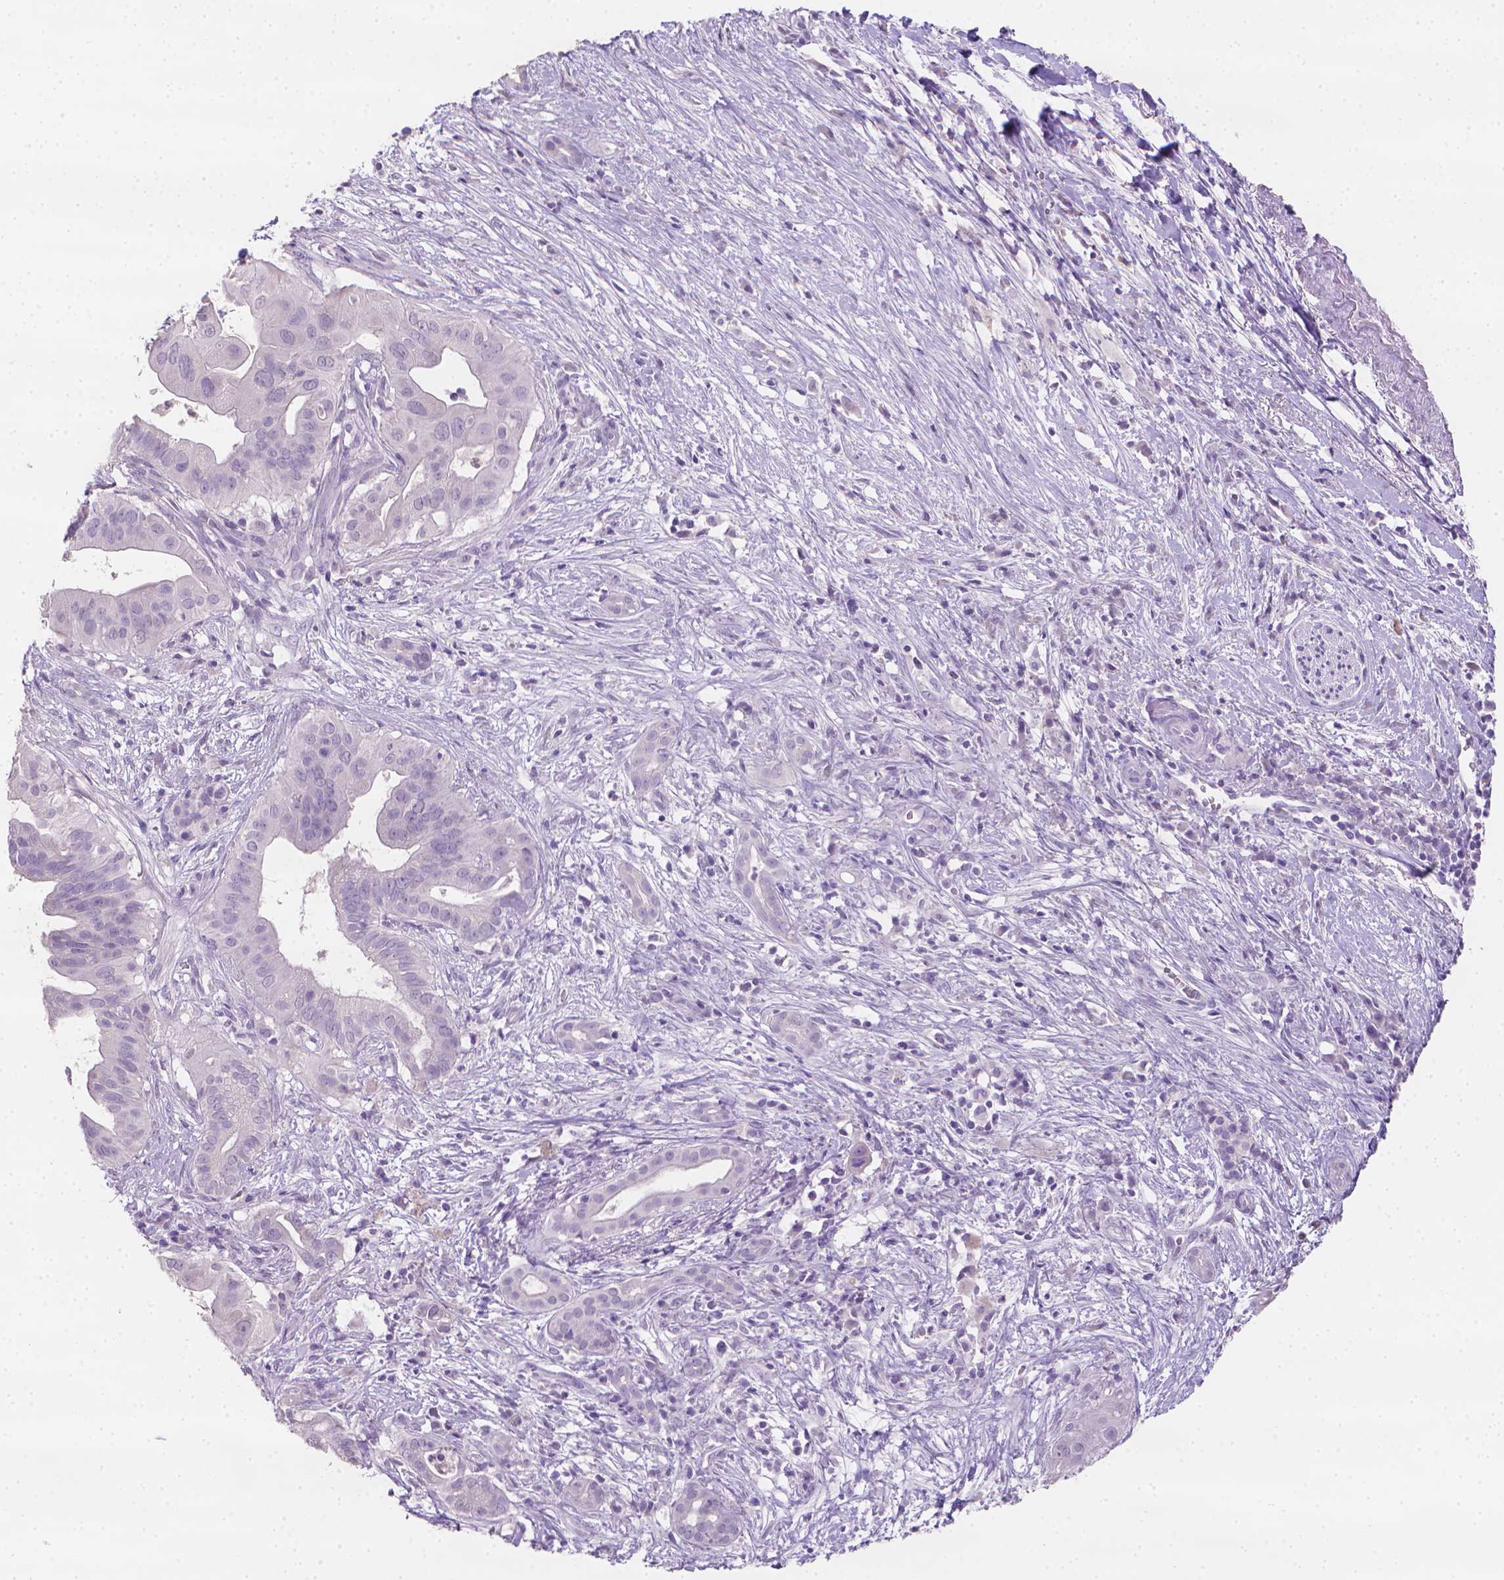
{"staining": {"intensity": "negative", "quantity": "none", "location": "none"}, "tissue": "pancreatic cancer", "cell_type": "Tumor cells", "image_type": "cancer", "snomed": [{"axis": "morphology", "description": "Adenocarcinoma, NOS"}, {"axis": "topography", "description": "Pancreas"}], "caption": "Immunohistochemistry (IHC) image of neoplastic tissue: pancreatic adenocarcinoma stained with DAB (3,3'-diaminobenzidine) reveals no significant protein staining in tumor cells.", "gene": "TNNI2", "patient": {"sex": "male", "age": 61}}